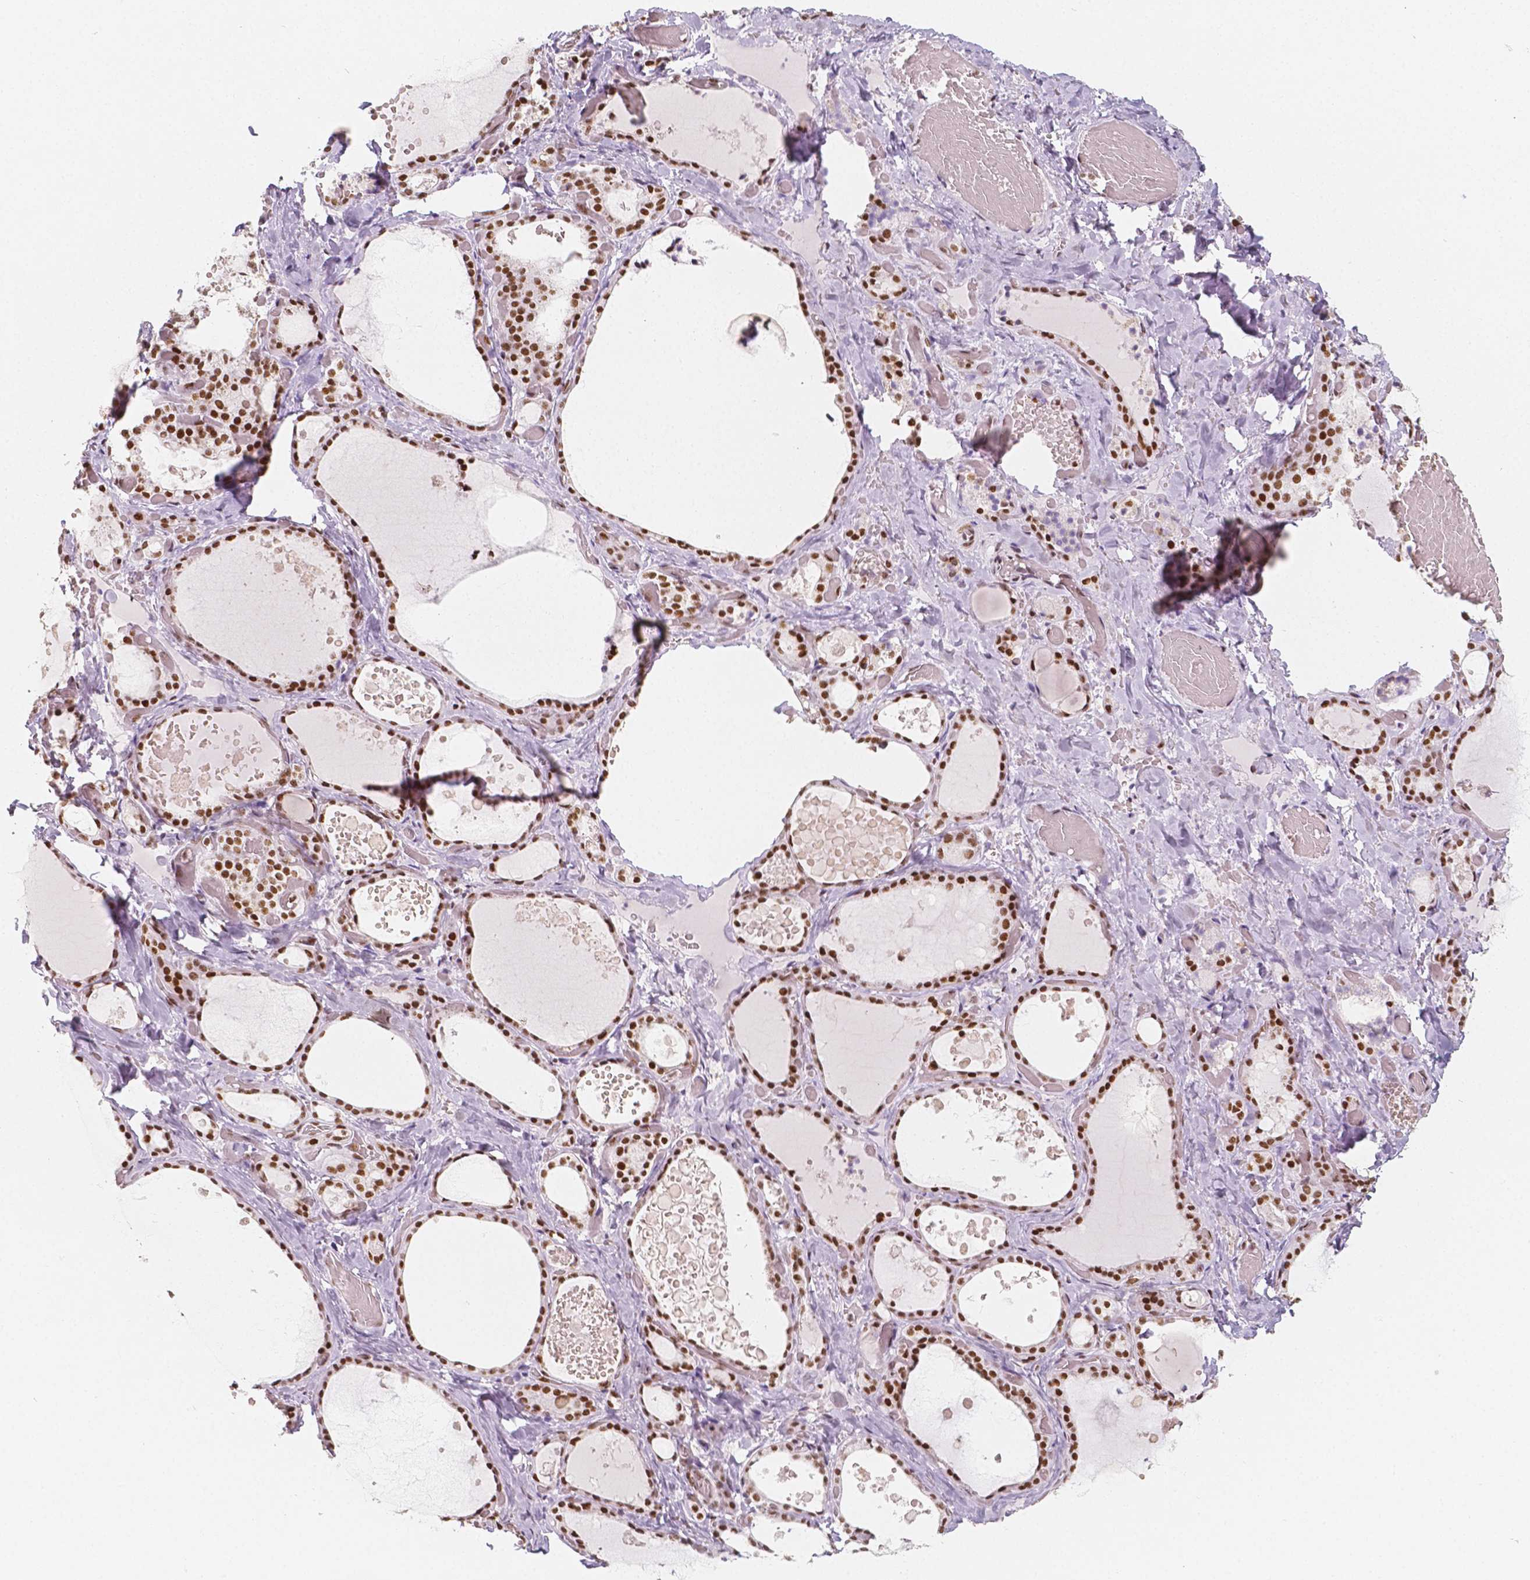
{"staining": {"intensity": "strong", "quantity": ">75%", "location": "nuclear"}, "tissue": "thyroid gland", "cell_type": "Glandular cells", "image_type": "normal", "snomed": [{"axis": "morphology", "description": "Normal tissue, NOS"}, {"axis": "topography", "description": "Thyroid gland"}], "caption": "This micrograph displays immunohistochemistry staining of benign thyroid gland, with high strong nuclear expression in approximately >75% of glandular cells.", "gene": "HDAC1", "patient": {"sex": "female", "age": 56}}